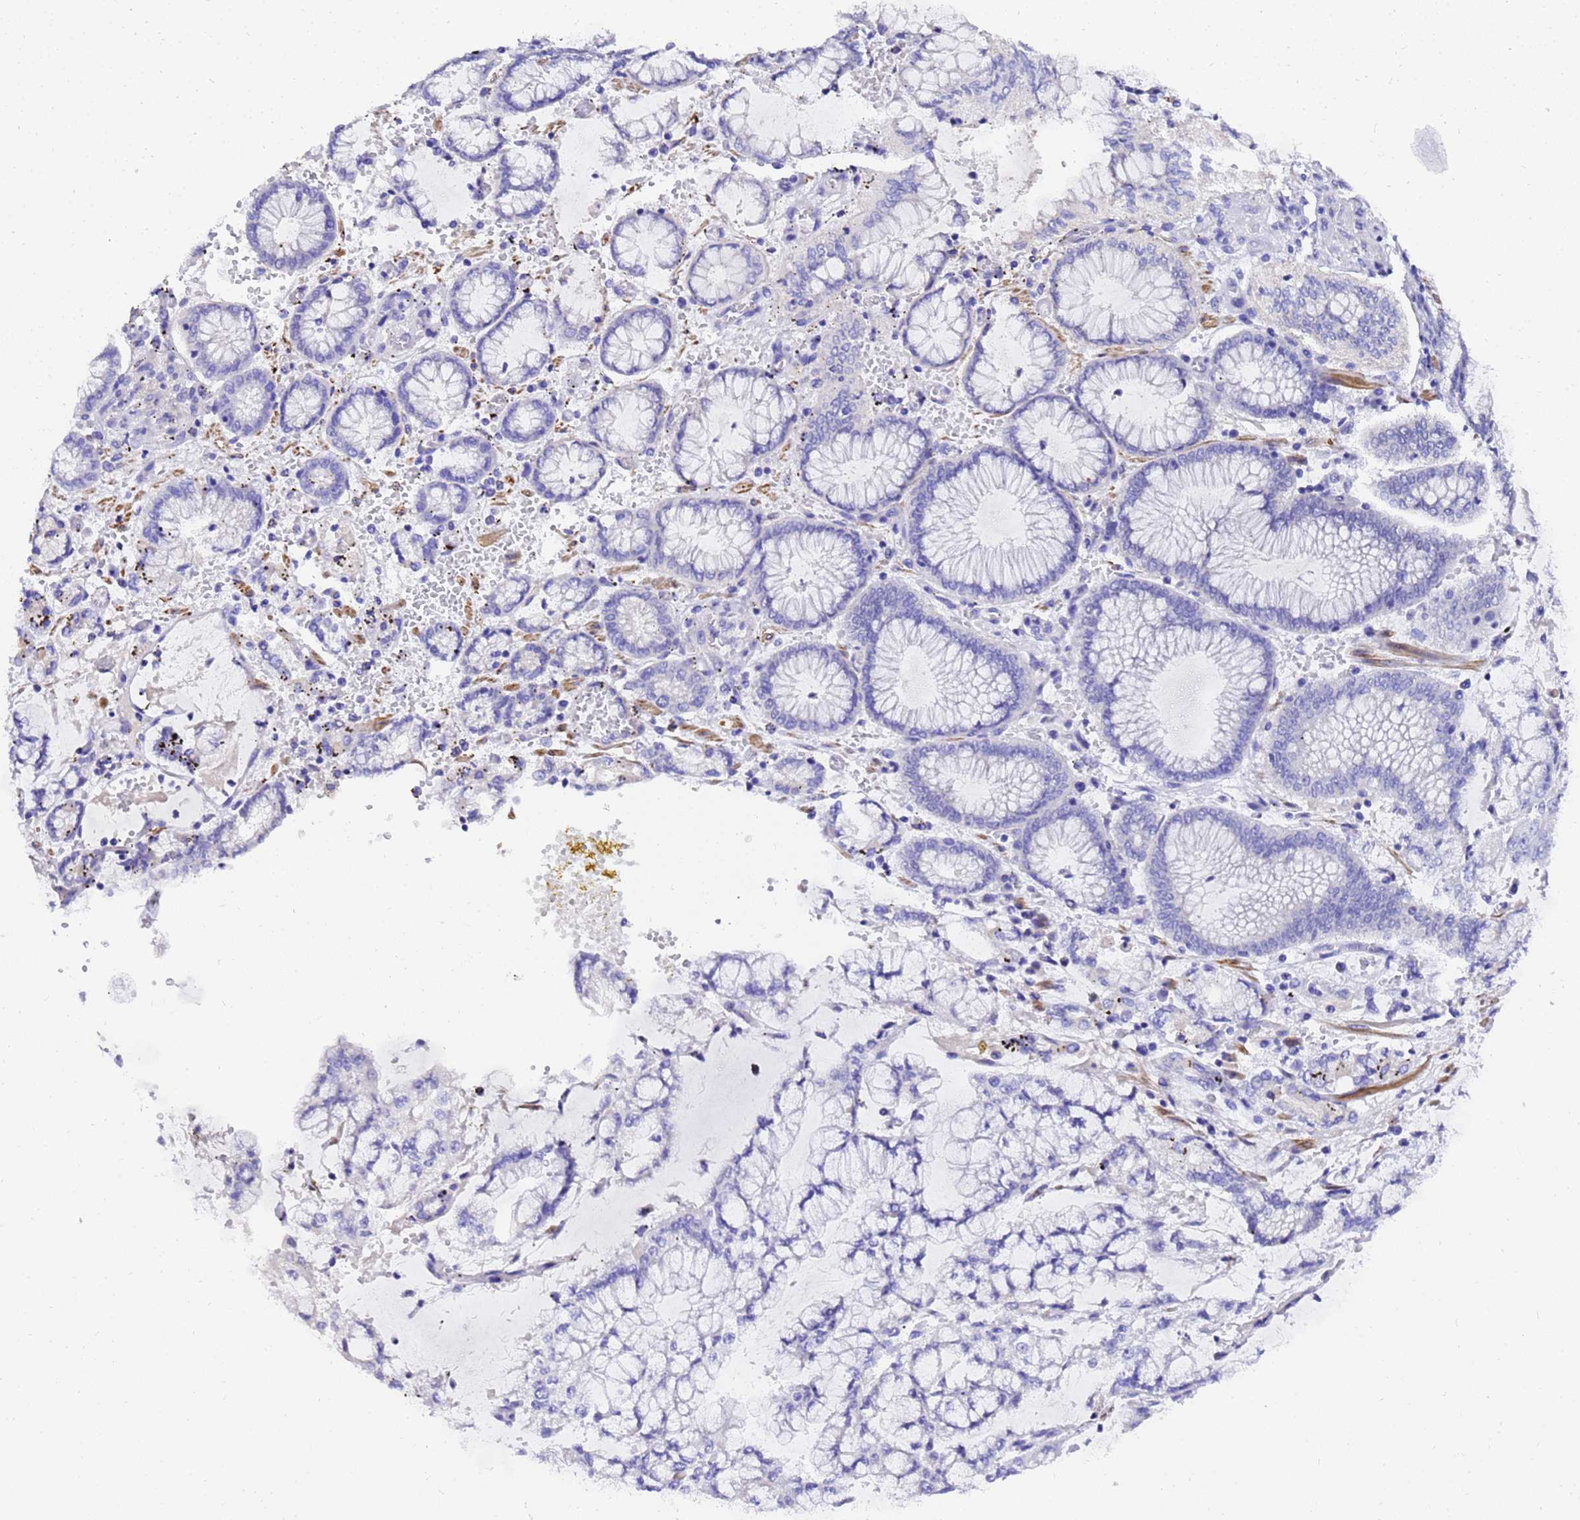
{"staining": {"intensity": "negative", "quantity": "none", "location": "none"}, "tissue": "stomach cancer", "cell_type": "Tumor cells", "image_type": "cancer", "snomed": [{"axis": "morphology", "description": "Normal tissue, NOS"}, {"axis": "morphology", "description": "Adenocarcinoma, NOS"}, {"axis": "topography", "description": "Stomach, upper"}, {"axis": "topography", "description": "Stomach"}], "caption": "IHC histopathology image of human adenocarcinoma (stomach) stained for a protein (brown), which demonstrates no positivity in tumor cells.", "gene": "HSPB6", "patient": {"sex": "male", "age": 76}}